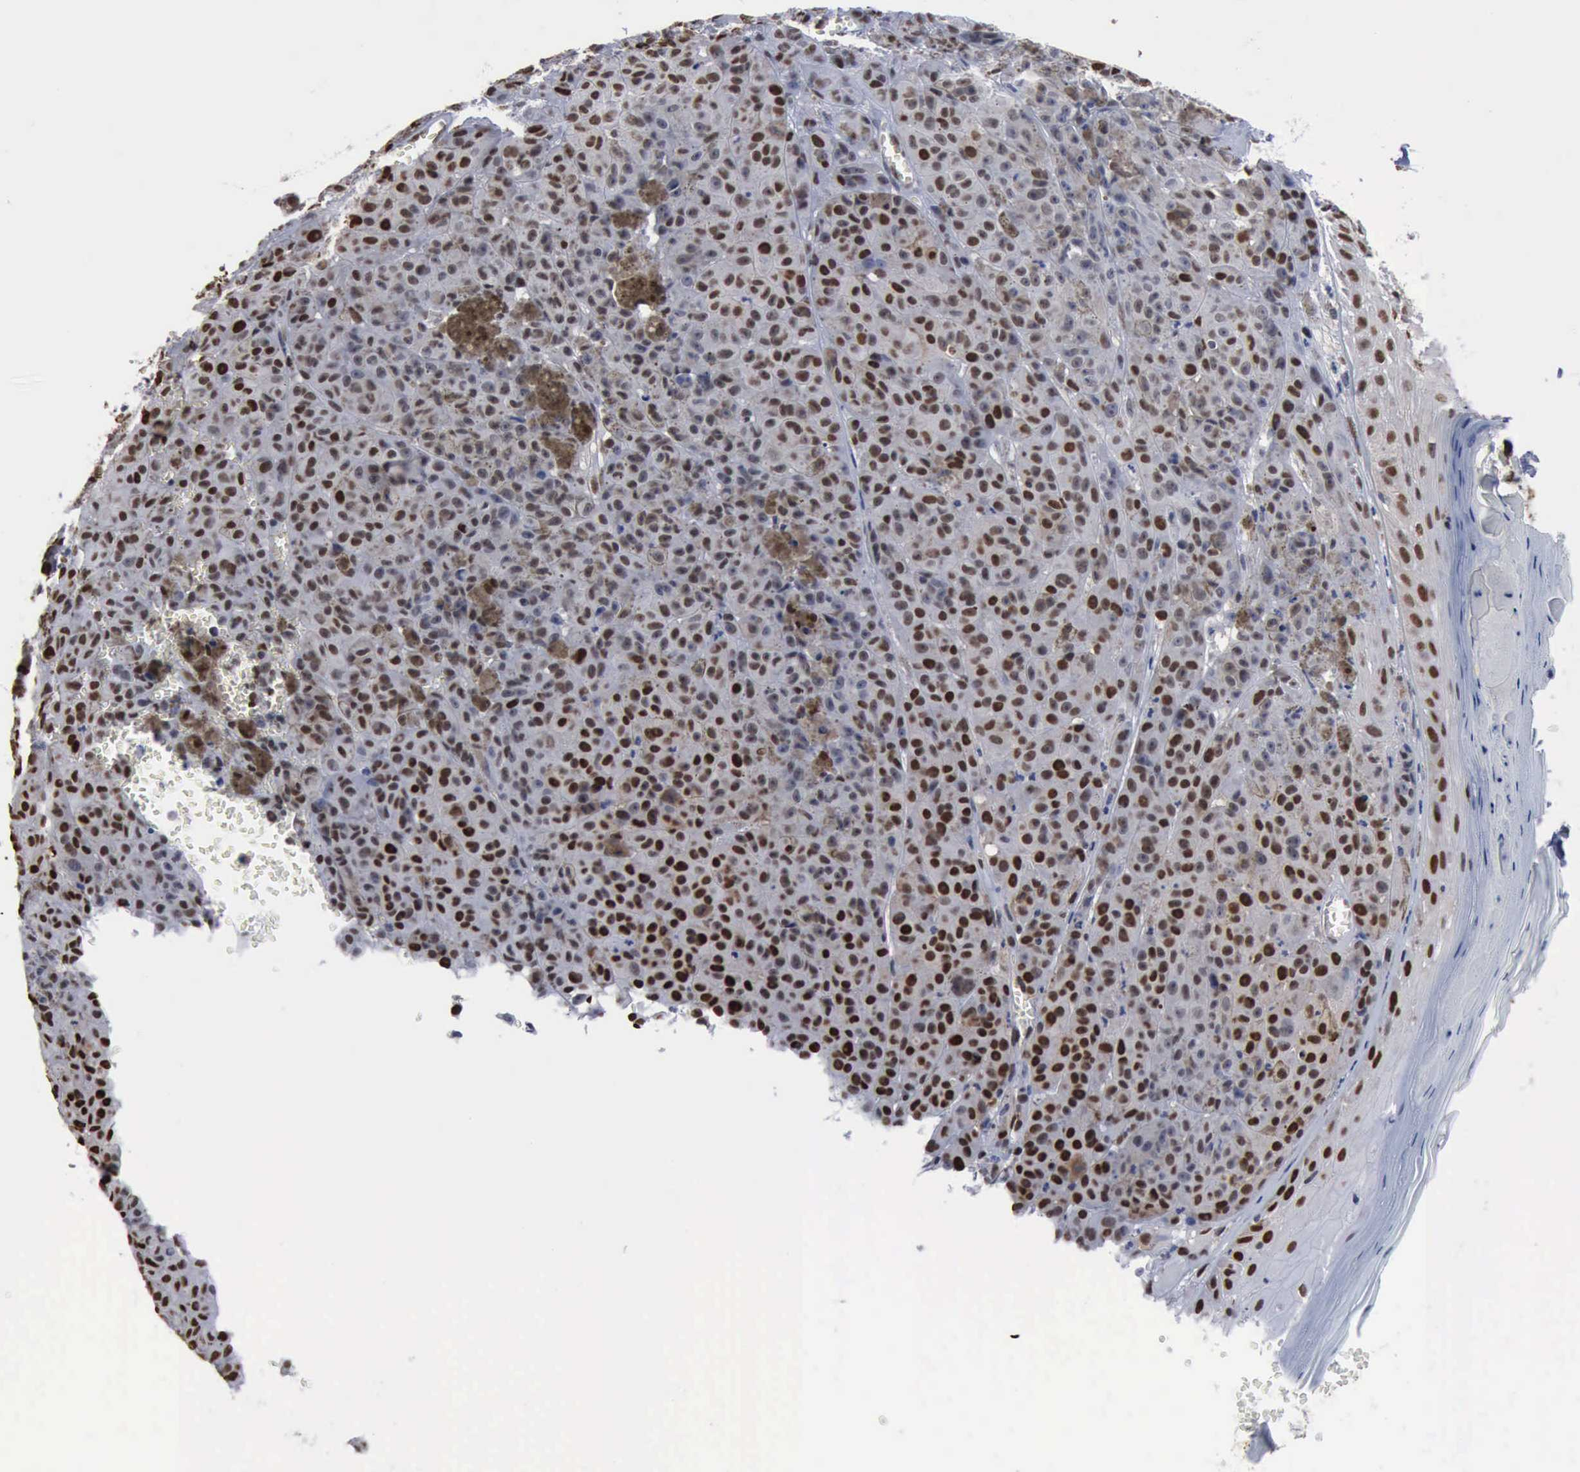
{"staining": {"intensity": "moderate", "quantity": ">75%", "location": "nuclear"}, "tissue": "melanoma", "cell_type": "Tumor cells", "image_type": "cancer", "snomed": [{"axis": "morphology", "description": "Malignant melanoma, NOS"}, {"axis": "topography", "description": "Skin"}], "caption": "The image demonstrates staining of malignant melanoma, revealing moderate nuclear protein positivity (brown color) within tumor cells.", "gene": "PCNA", "patient": {"sex": "male", "age": 40}}